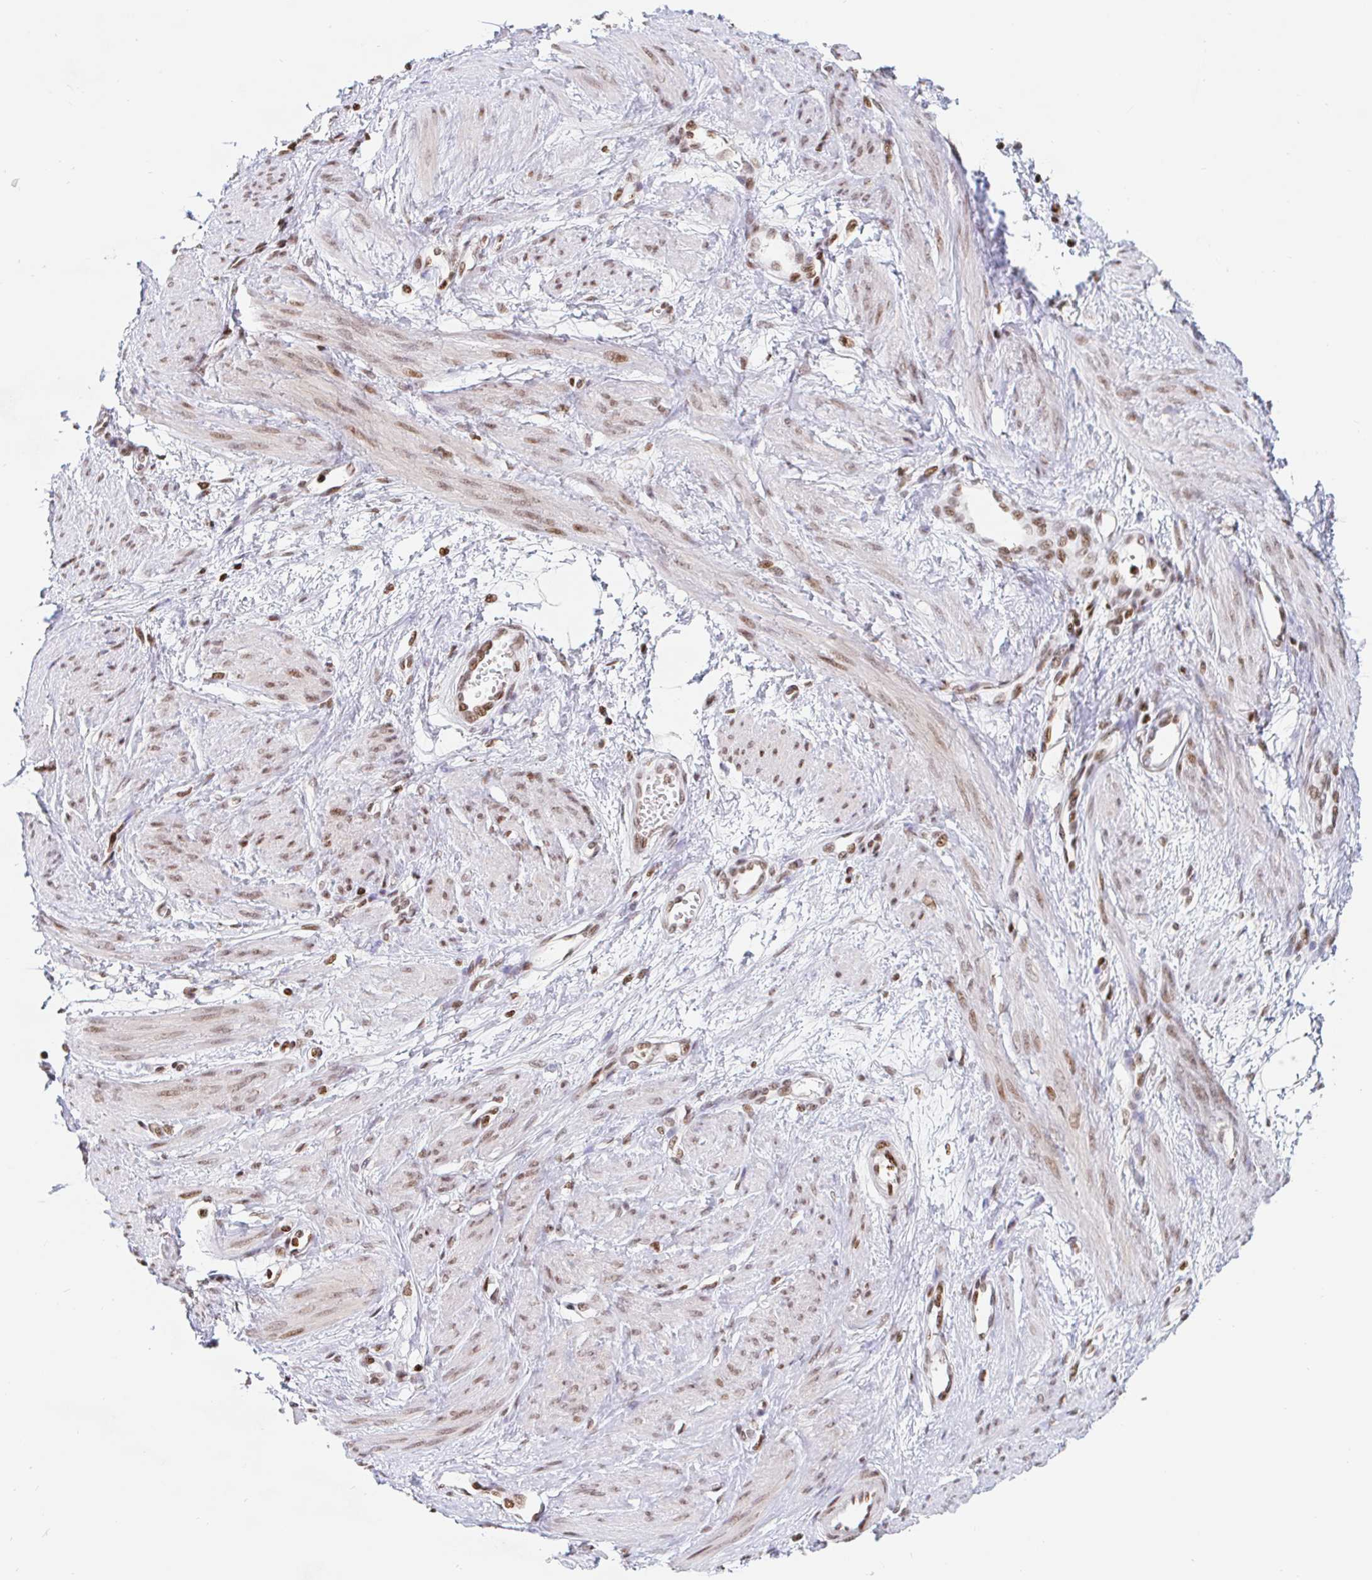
{"staining": {"intensity": "moderate", "quantity": ">75%", "location": "nuclear"}, "tissue": "smooth muscle", "cell_type": "Smooth muscle cells", "image_type": "normal", "snomed": [{"axis": "morphology", "description": "Normal tissue, NOS"}, {"axis": "topography", "description": "Smooth muscle"}, {"axis": "topography", "description": "Uterus"}], "caption": "DAB immunohistochemical staining of unremarkable smooth muscle shows moderate nuclear protein staining in about >75% of smooth muscle cells. The staining is performed using DAB (3,3'-diaminobenzidine) brown chromogen to label protein expression. The nuclei are counter-stained blue using hematoxylin.", "gene": "HOXC10", "patient": {"sex": "female", "age": 39}}